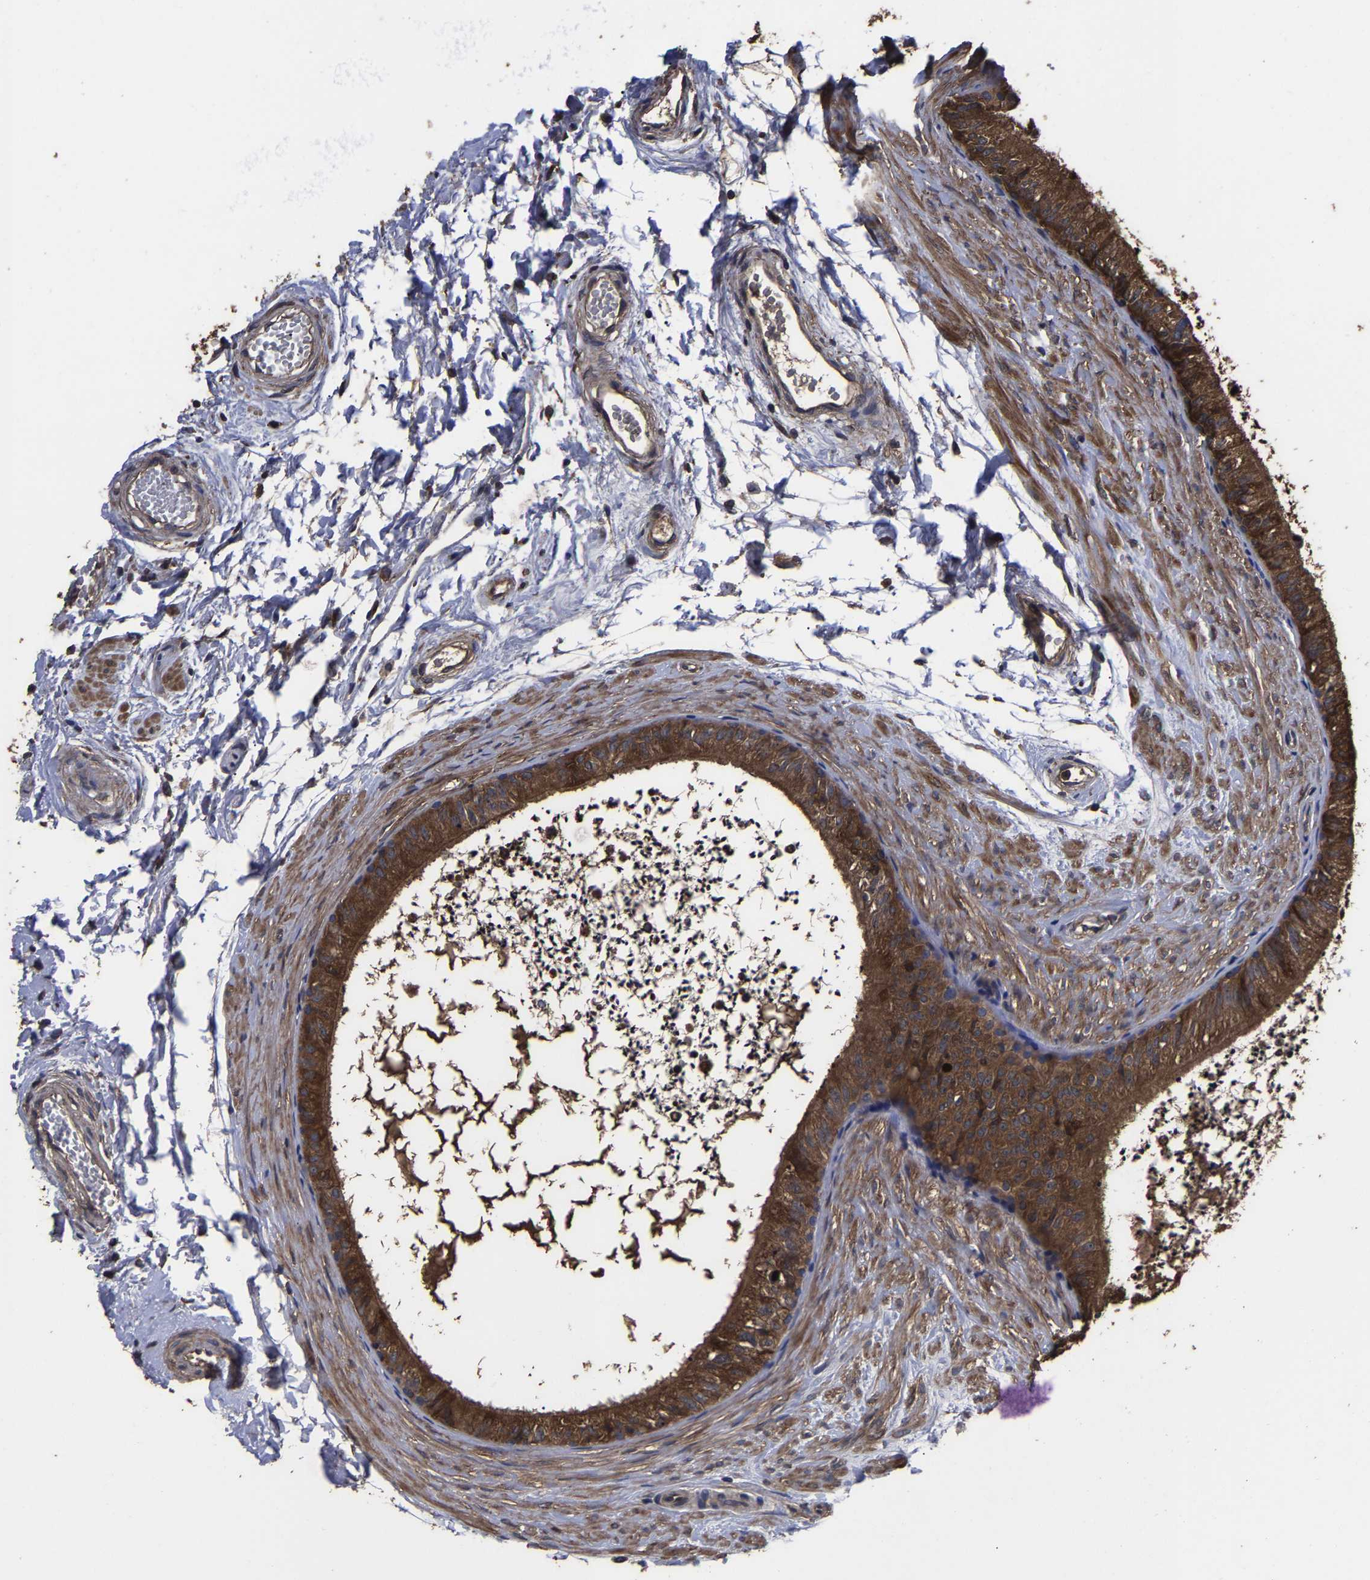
{"staining": {"intensity": "moderate", "quantity": ">75%", "location": "cytoplasmic/membranous"}, "tissue": "epididymis", "cell_type": "Glandular cells", "image_type": "normal", "snomed": [{"axis": "morphology", "description": "Normal tissue, NOS"}, {"axis": "topography", "description": "Epididymis"}], "caption": "High-power microscopy captured an immunohistochemistry (IHC) photomicrograph of unremarkable epididymis, revealing moderate cytoplasmic/membranous positivity in approximately >75% of glandular cells.", "gene": "ITCH", "patient": {"sex": "male", "age": 56}}